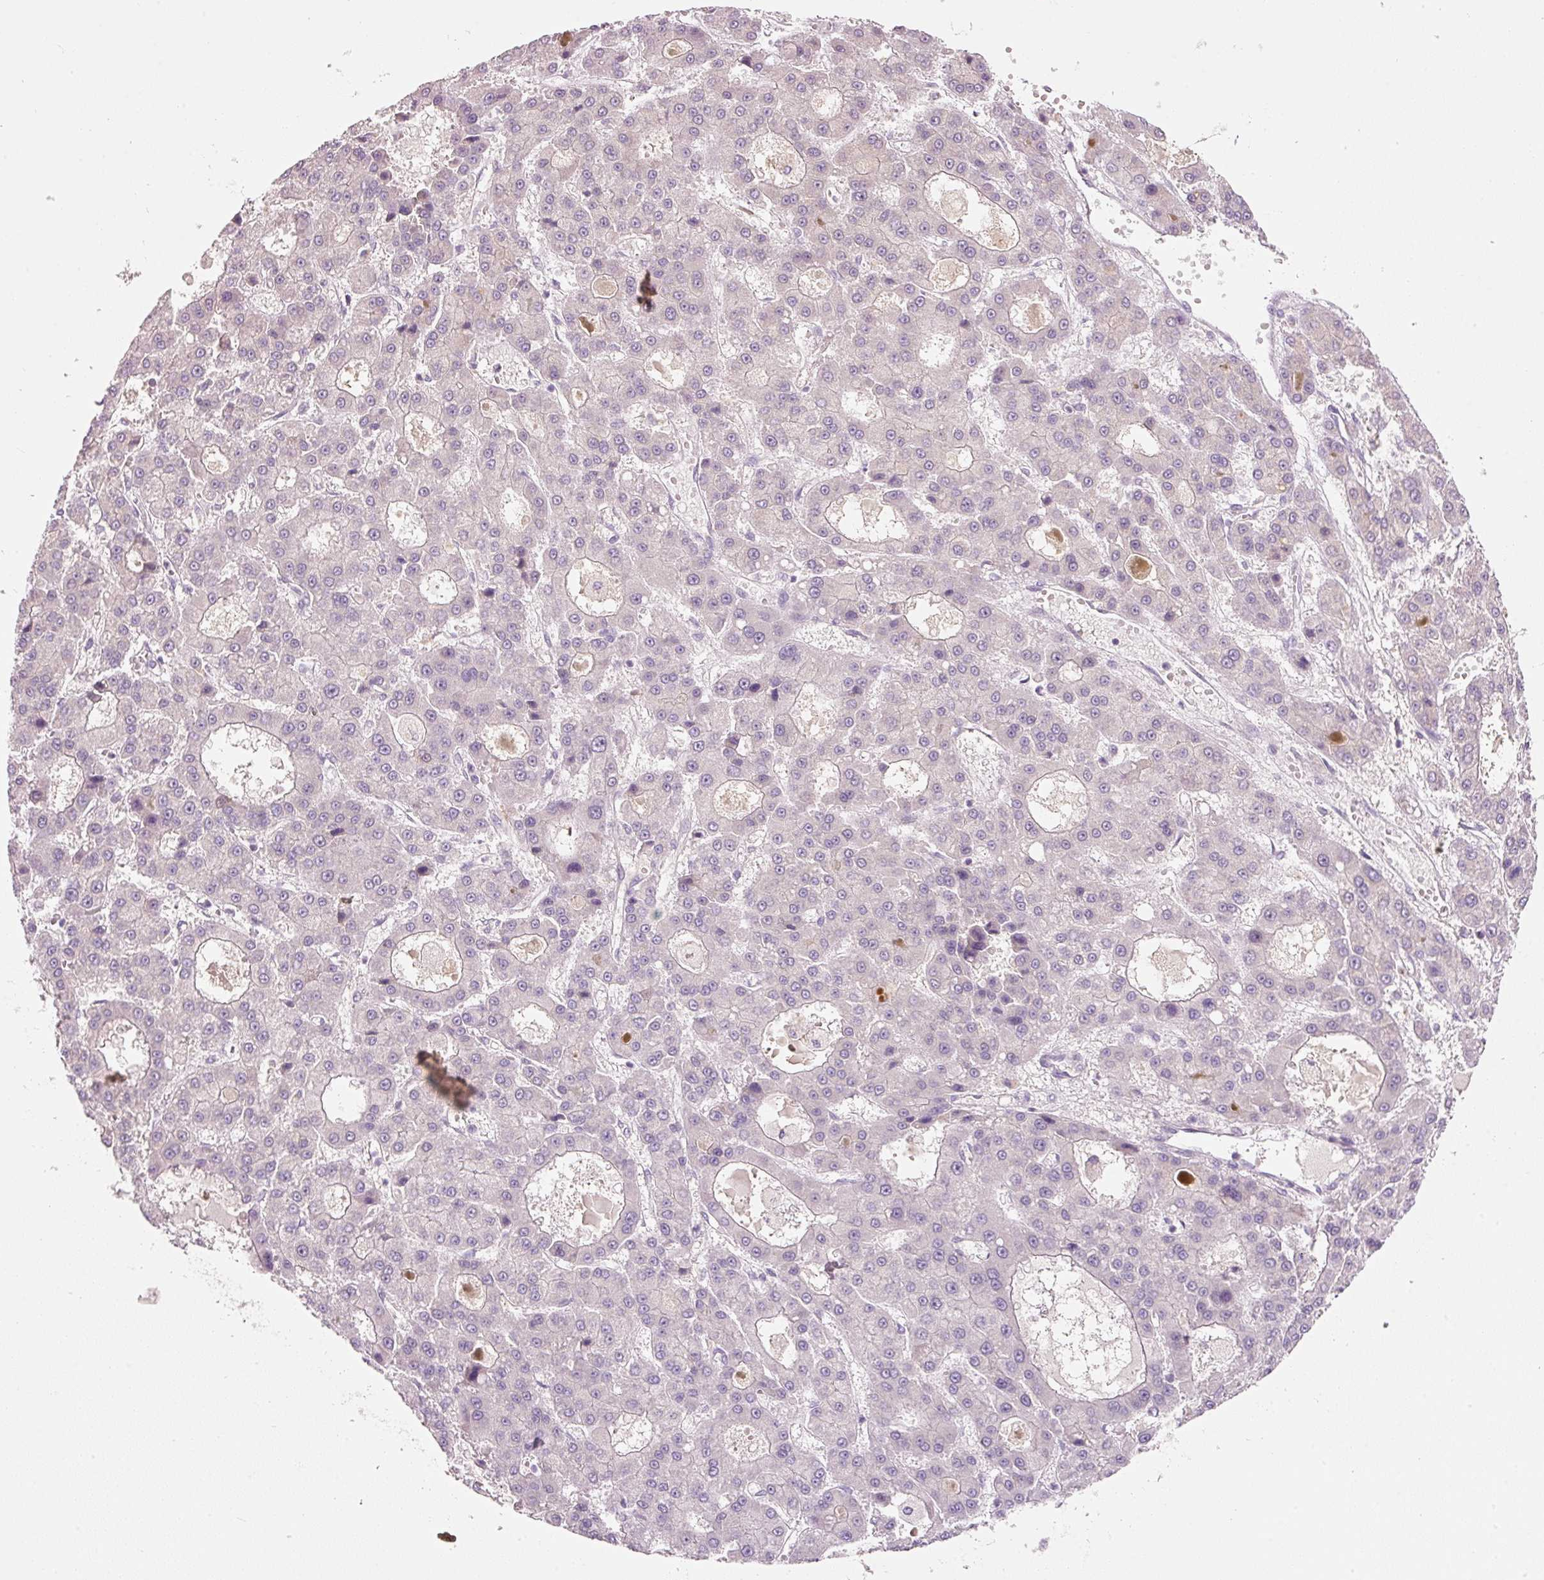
{"staining": {"intensity": "negative", "quantity": "none", "location": "none"}, "tissue": "liver cancer", "cell_type": "Tumor cells", "image_type": "cancer", "snomed": [{"axis": "morphology", "description": "Carcinoma, Hepatocellular, NOS"}, {"axis": "topography", "description": "Liver"}], "caption": "This is an immunohistochemistry (IHC) histopathology image of hepatocellular carcinoma (liver). There is no staining in tumor cells.", "gene": "FAM78B", "patient": {"sex": "male", "age": 70}}